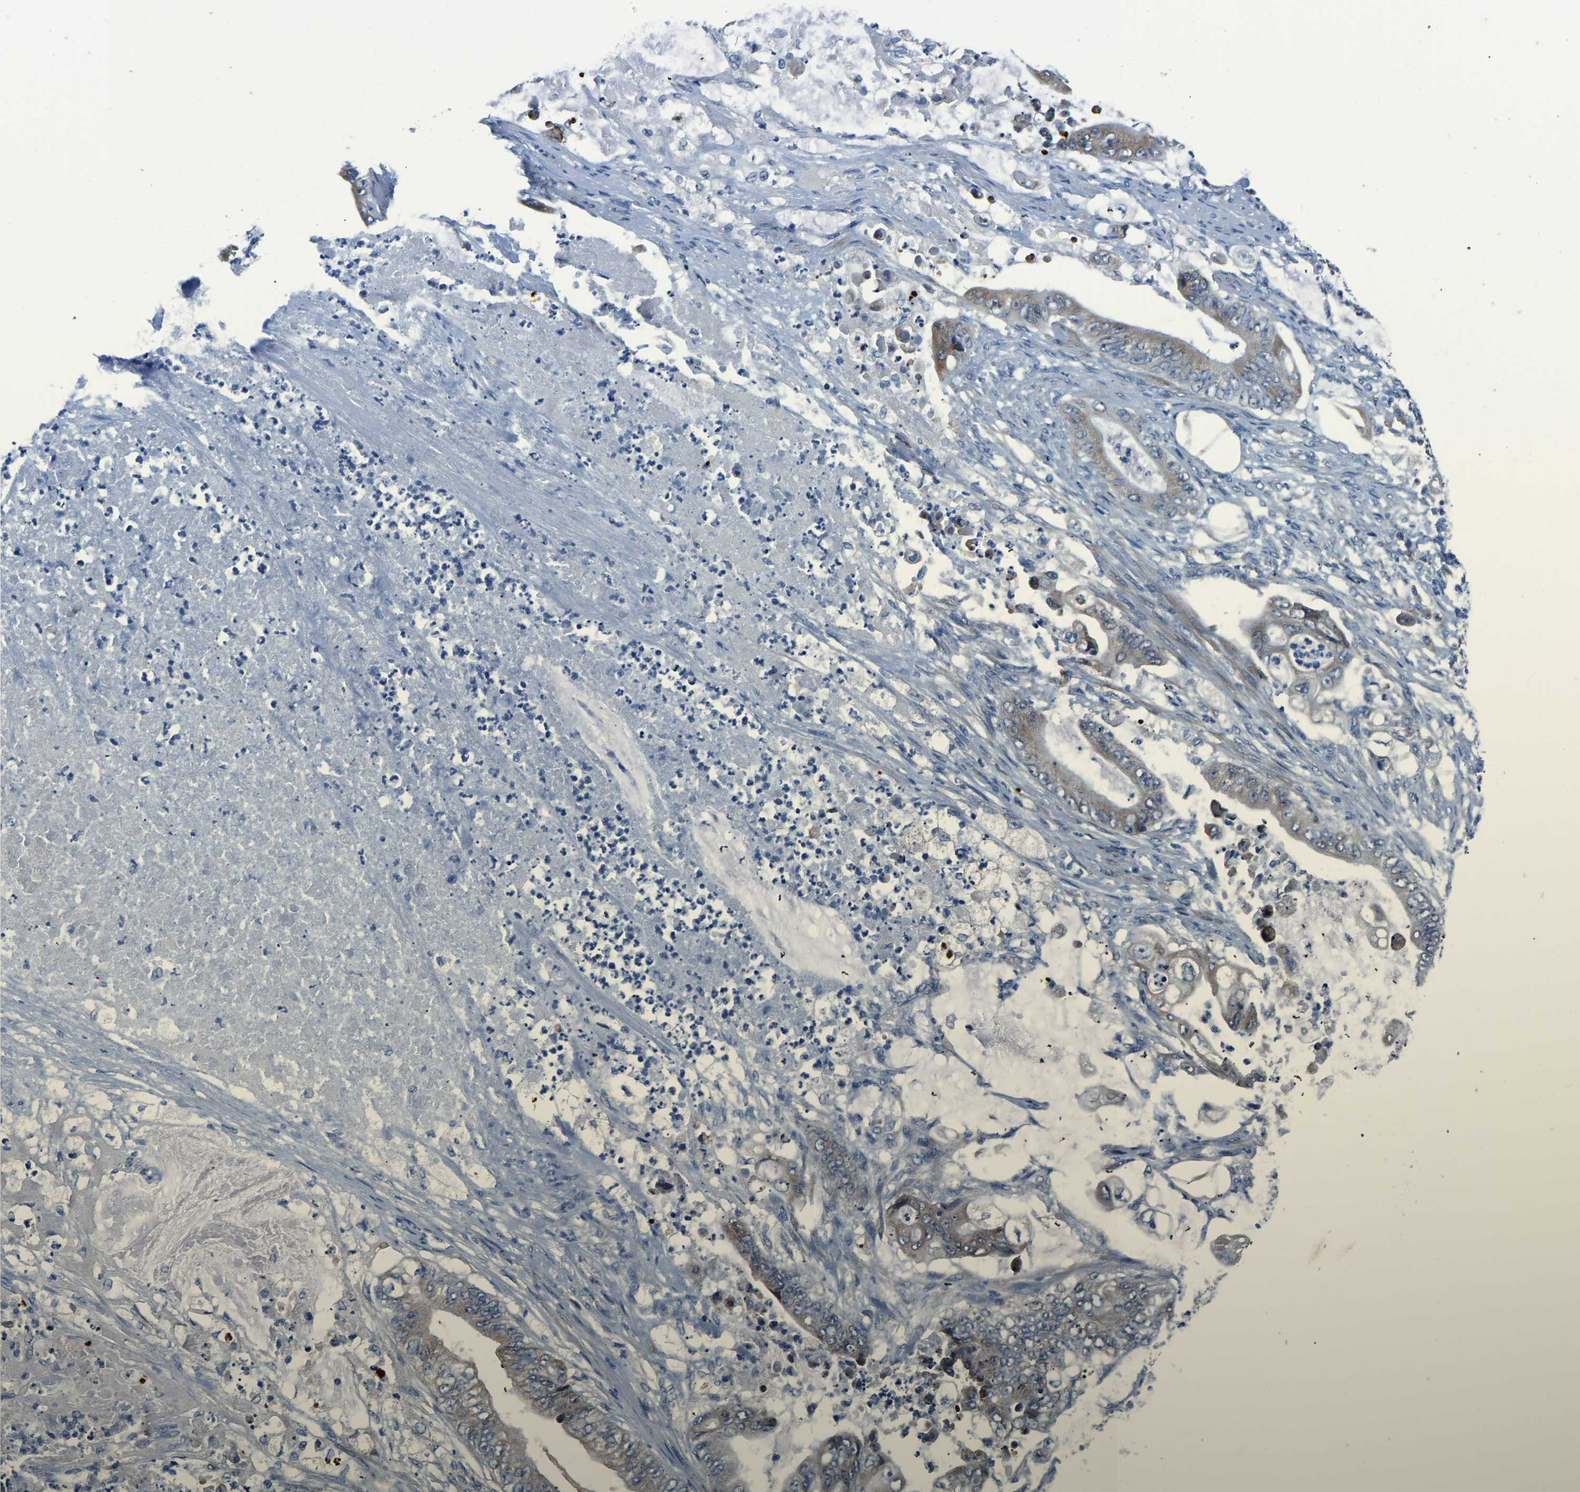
{"staining": {"intensity": "weak", "quantity": "25%-75%", "location": "cytoplasmic/membranous"}, "tissue": "stomach cancer", "cell_type": "Tumor cells", "image_type": "cancer", "snomed": [{"axis": "morphology", "description": "Adenocarcinoma, NOS"}, {"axis": "topography", "description": "Stomach"}], "caption": "A brown stain labels weak cytoplasmic/membranous staining of a protein in human stomach cancer tumor cells.", "gene": "LIAS", "patient": {"sex": "female", "age": 73}}